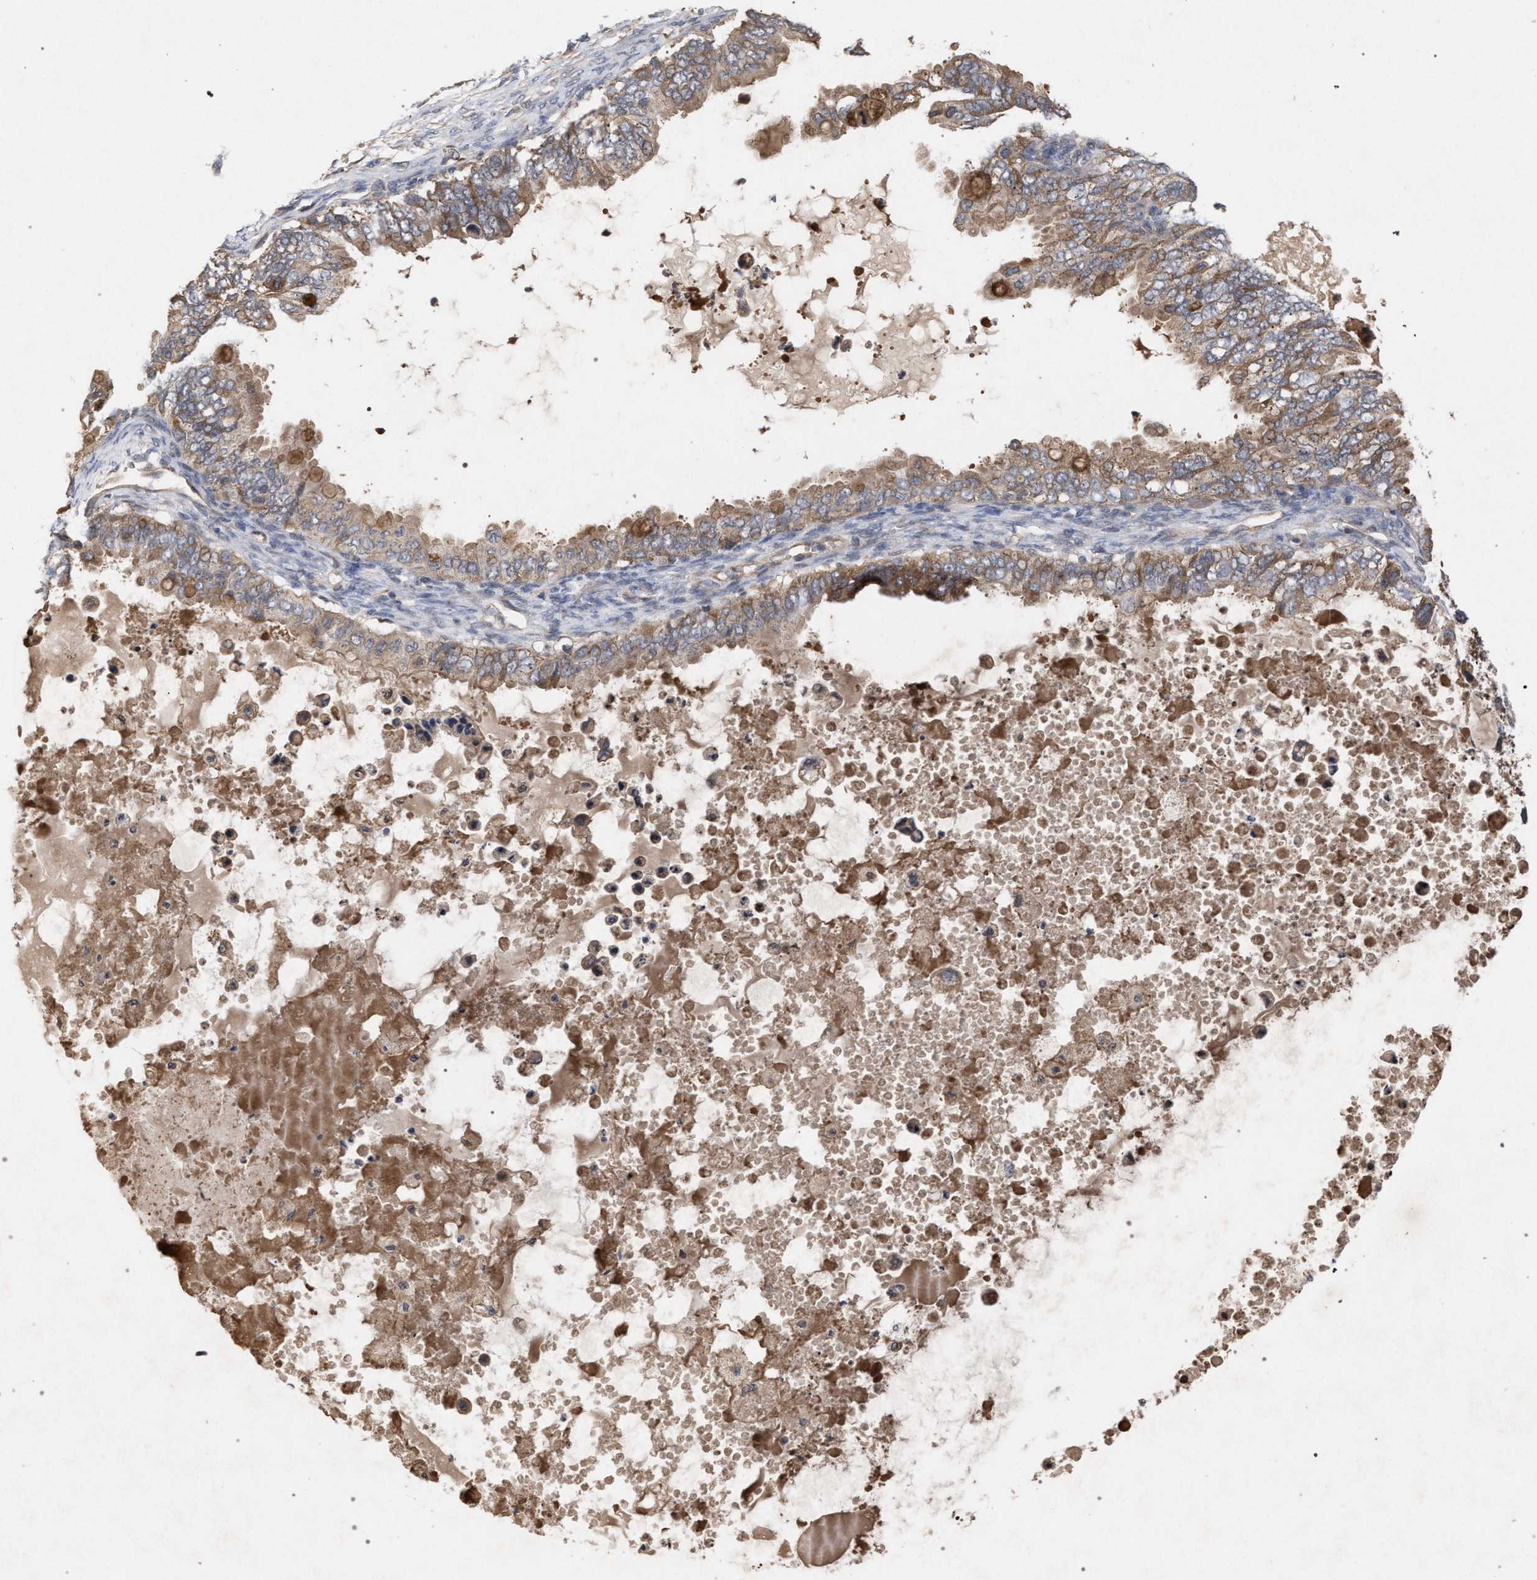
{"staining": {"intensity": "moderate", "quantity": ">75%", "location": "cytoplasmic/membranous"}, "tissue": "ovarian cancer", "cell_type": "Tumor cells", "image_type": "cancer", "snomed": [{"axis": "morphology", "description": "Cystadenocarcinoma, mucinous, NOS"}, {"axis": "topography", "description": "Ovary"}], "caption": "There is medium levels of moderate cytoplasmic/membranous staining in tumor cells of ovarian mucinous cystadenocarcinoma, as demonstrated by immunohistochemical staining (brown color).", "gene": "SLC4A4", "patient": {"sex": "female", "age": 80}}